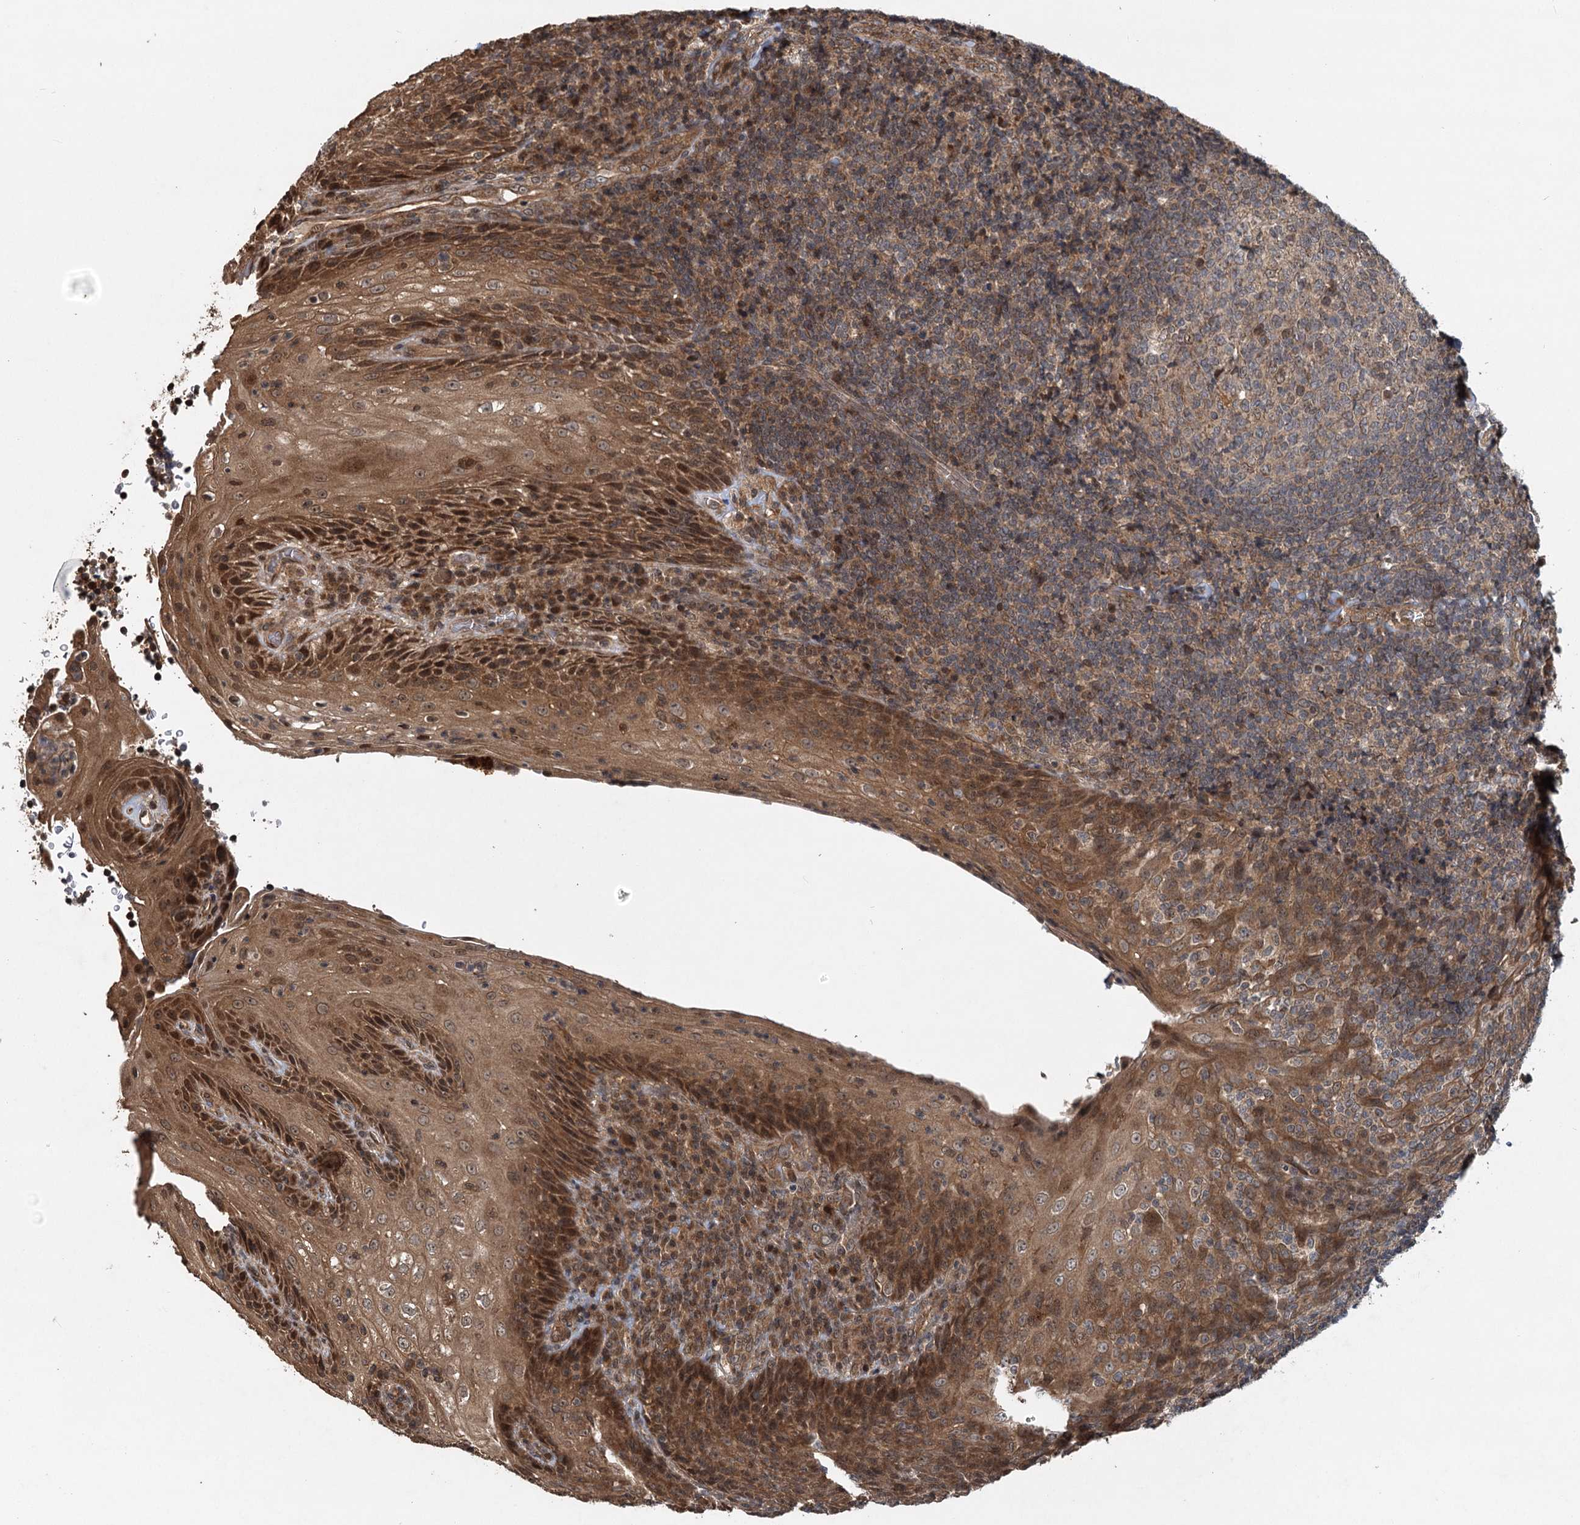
{"staining": {"intensity": "weak", "quantity": "25%-75%", "location": "cytoplasmic/membranous"}, "tissue": "tonsil", "cell_type": "Germinal center cells", "image_type": "normal", "snomed": [{"axis": "morphology", "description": "Normal tissue, NOS"}, {"axis": "topography", "description": "Tonsil"}], "caption": "DAB immunohistochemical staining of normal tonsil displays weak cytoplasmic/membranous protein expression in about 25%-75% of germinal center cells.", "gene": "INSIG2", "patient": {"sex": "male", "age": 37}}